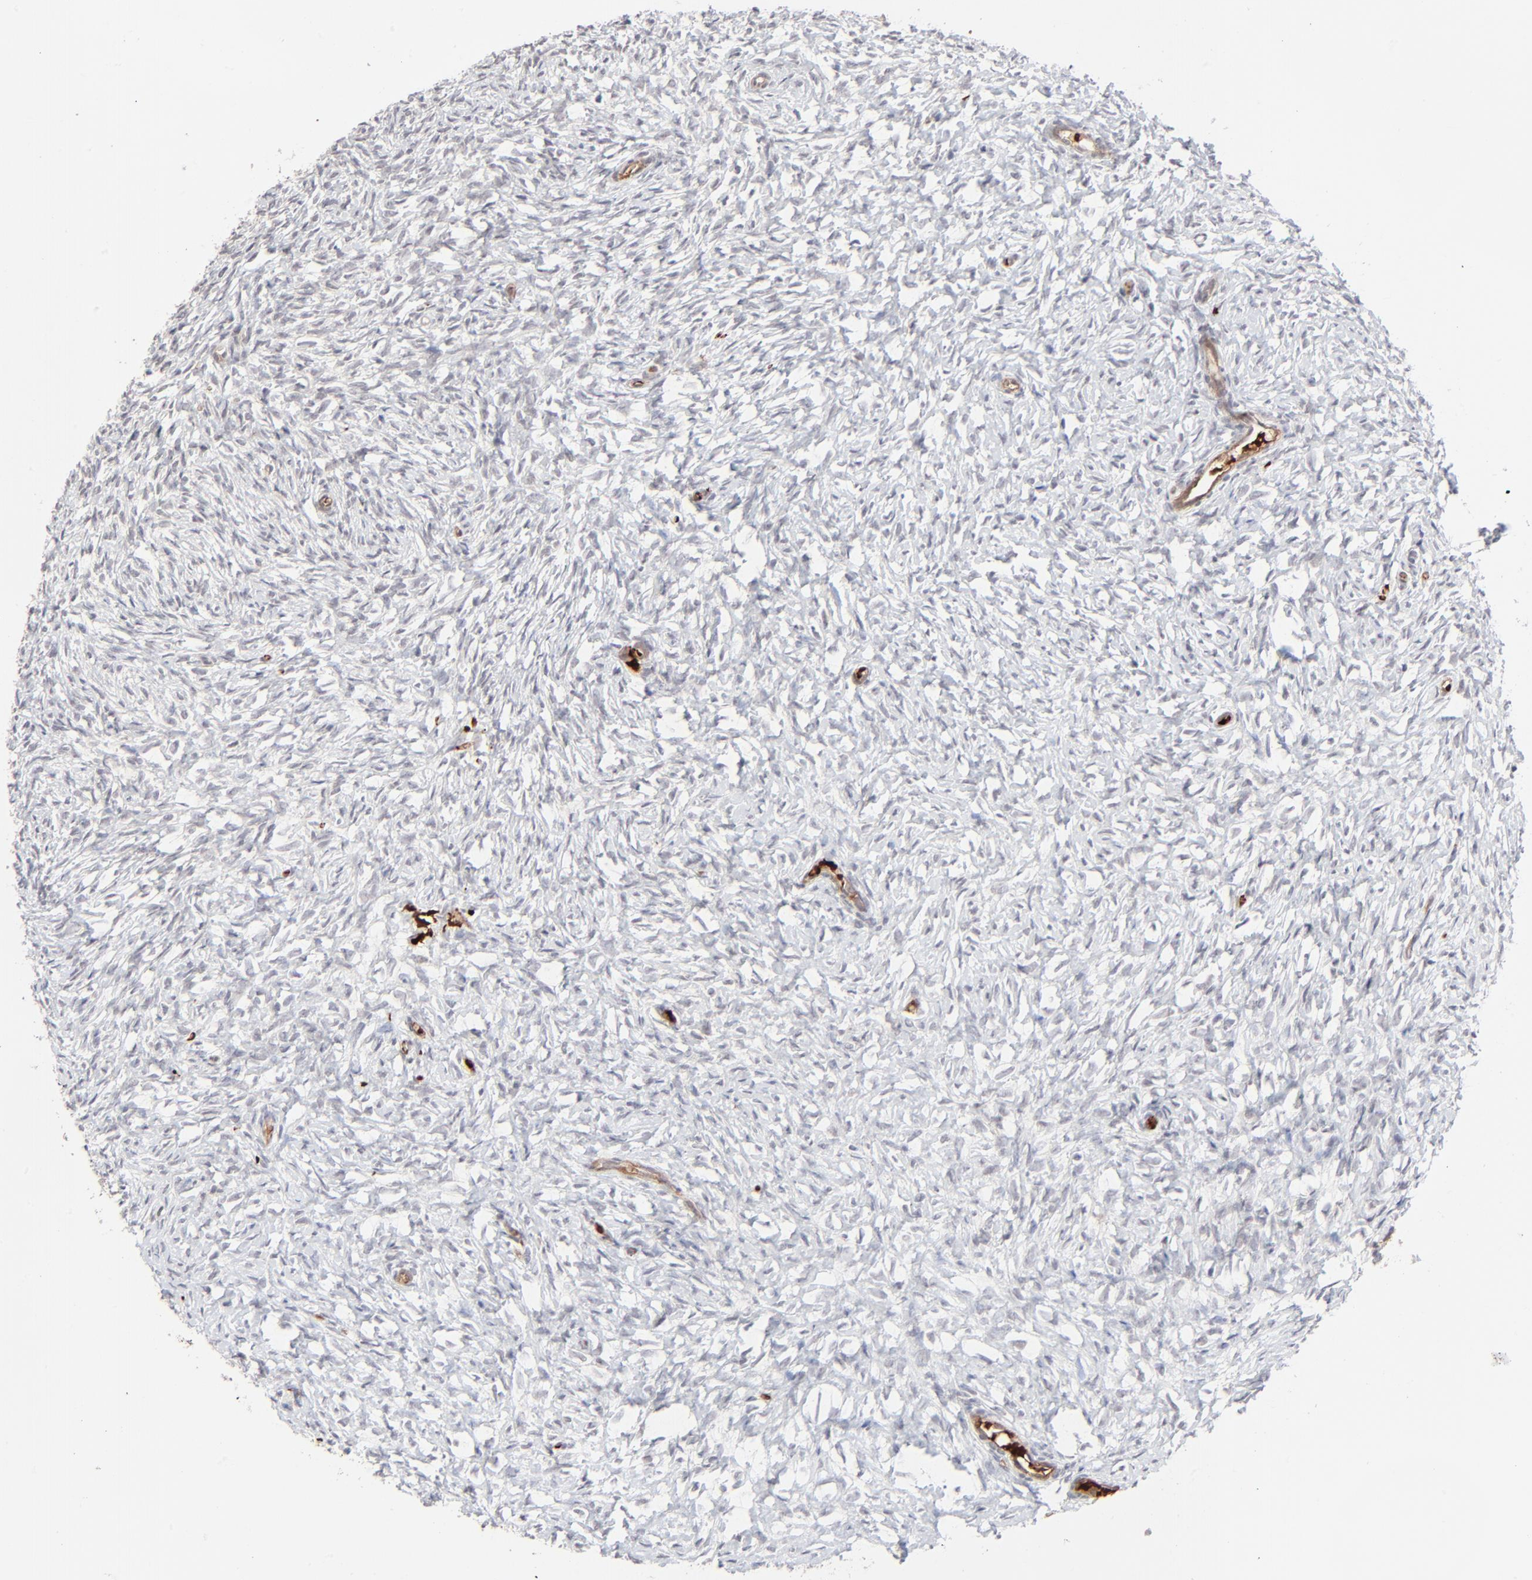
{"staining": {"intensity": "negative", "quantity": "none", "location": "none"}, "tissue": "ovary", "cell_type": "Ovarian stroma cells", "image_type": "normal", "snomed": [{"axis": "morphology", "description": "Normal tissue, NOS"}, {"axis": "topography", "description": "Ovary"}], "caption": "The photomicrograph exhibits no staining of ovarian stroma cells in benign ovary.", "gene": "CASP10", "patient": {"sex": "female", "age": 35}}